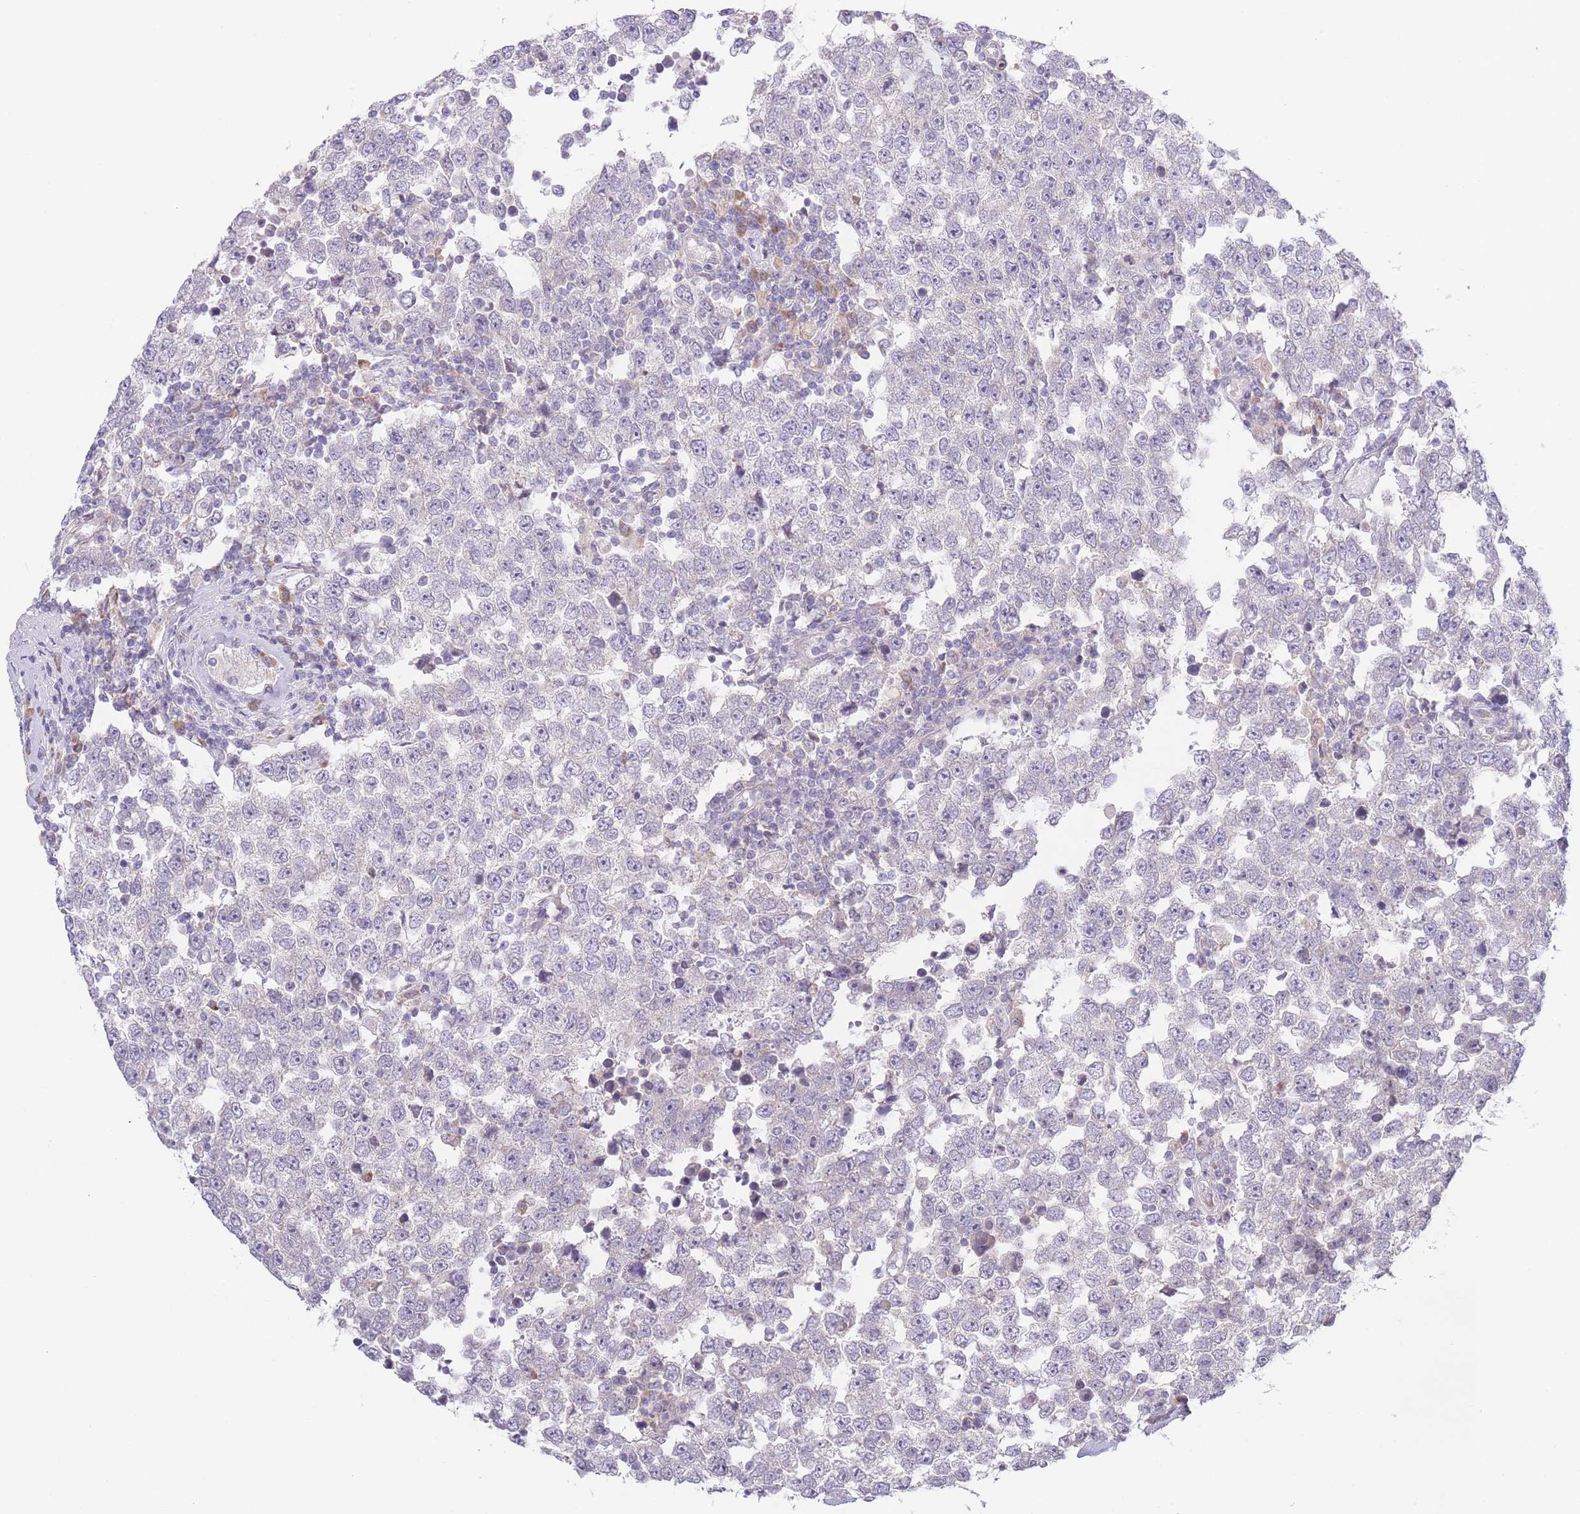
{"staining": {"intensity": "negative", "quantity": "none", "location": "none"}, "tissue": "testis cancer", "cell_type": "Tumor cells", "image_type": "cancer", "snomed": [{"axis": "morphology", "description": "Seminoma, NOS"}, {"axis": "morphology", "description": "Carcinoma, Embryonal, NOS"}, {"axis": "topography", "description": "Testis"}], "caption": "Immunohistochemical staining of human testis seminoma demonstrates no significant positivity in tumor cells.", "gene": "FAM227B", "patient": {"sex": "male", "age": 28}}